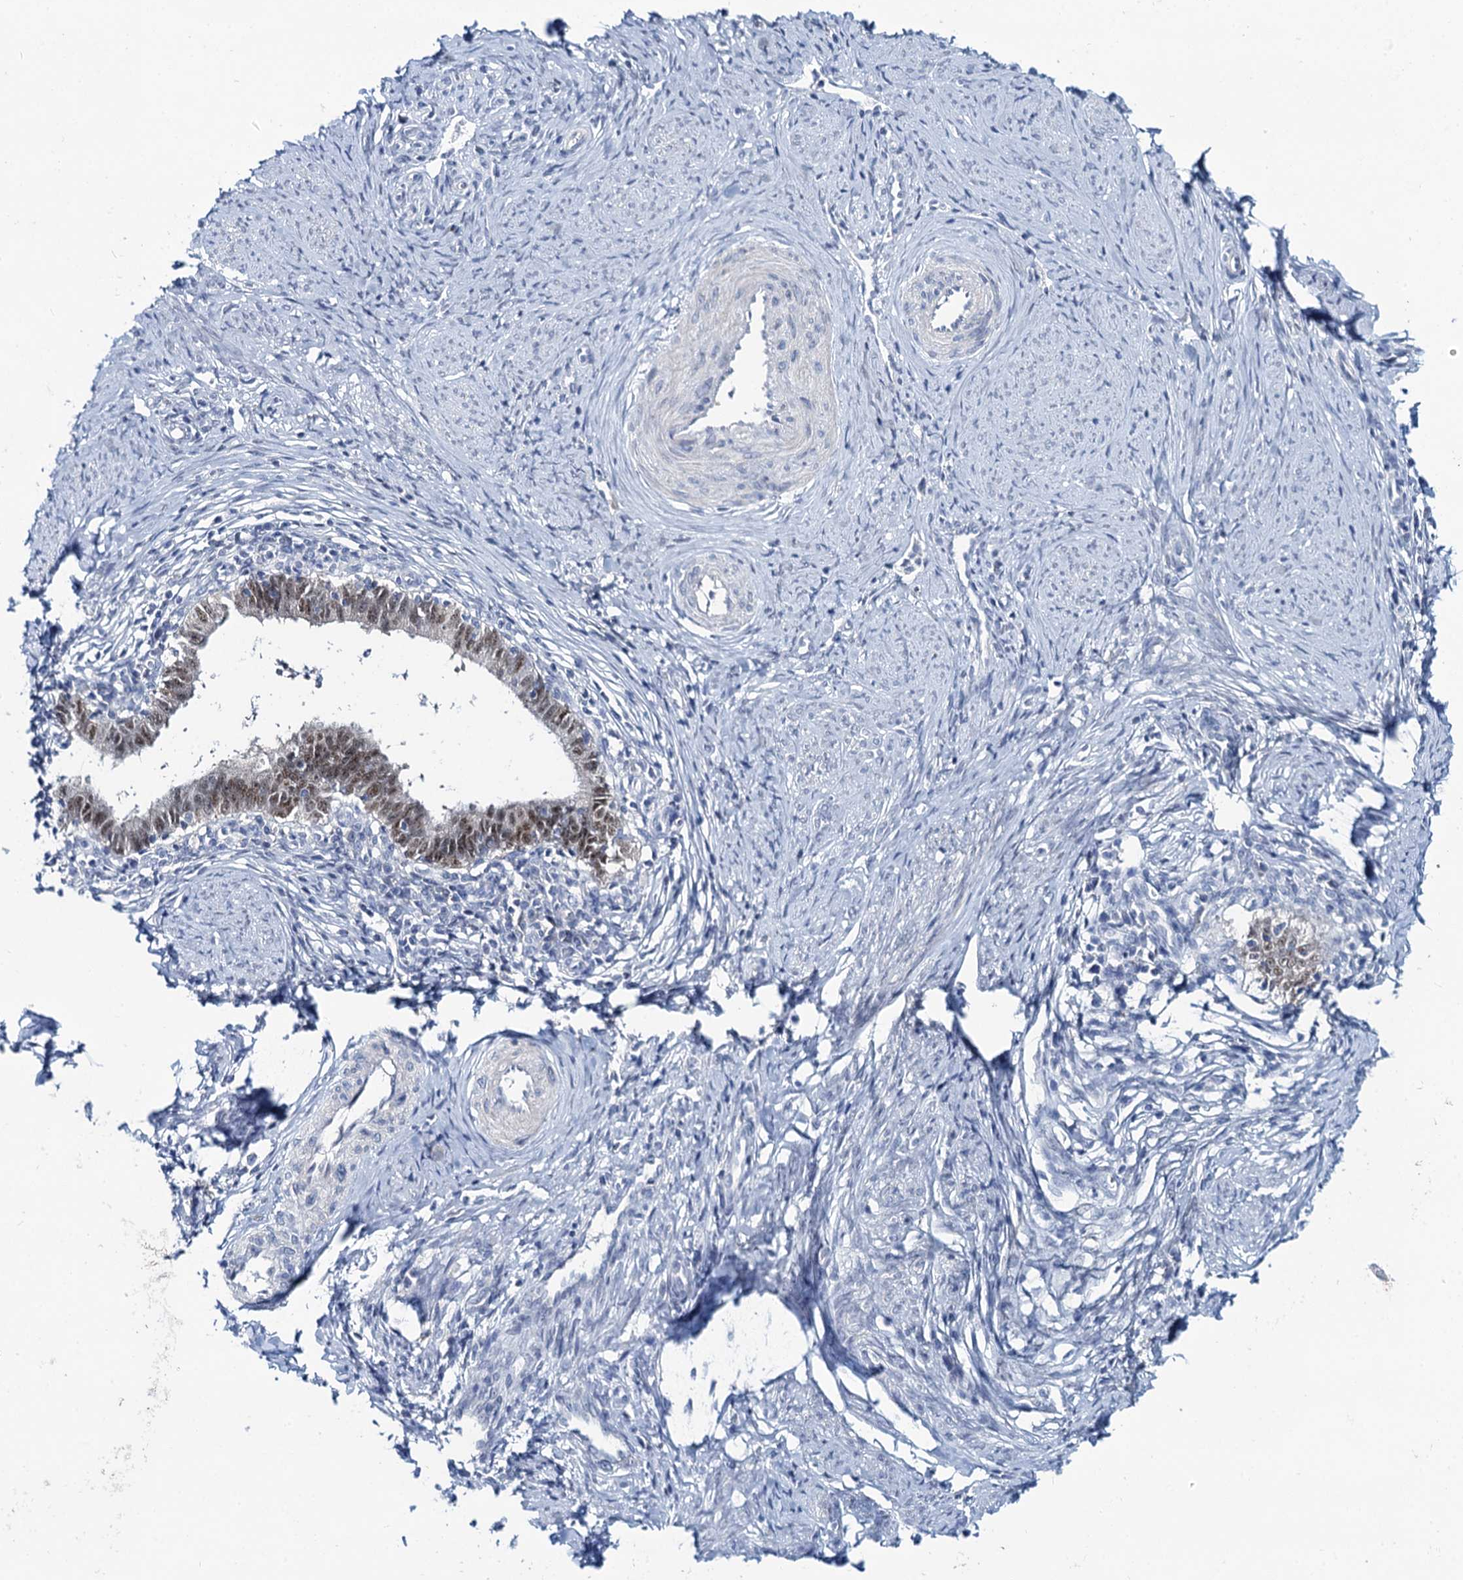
{"staining": {"intensity": "moderate", "quantity": ">75%", "location": "nuclear"}, "tissue": "cervical cancer", "cell_type": "Tumor cells", "image_type": "cancer", "snomed": [{"axis": "morphology", "description": "Adenocarcinoma, NOS"}, {"axis": "topography", "description": "Cervix"}], "caption": "Immunohistochemistry (IHC) micrograph of human adenocarcinoma (cervical) stained for a protein (brown), which shows medium levels of moderate nuclear staining in about >75% of tumor cells.", "gene": "TOX3", "patient": {"sex": "female", "age": 36}}